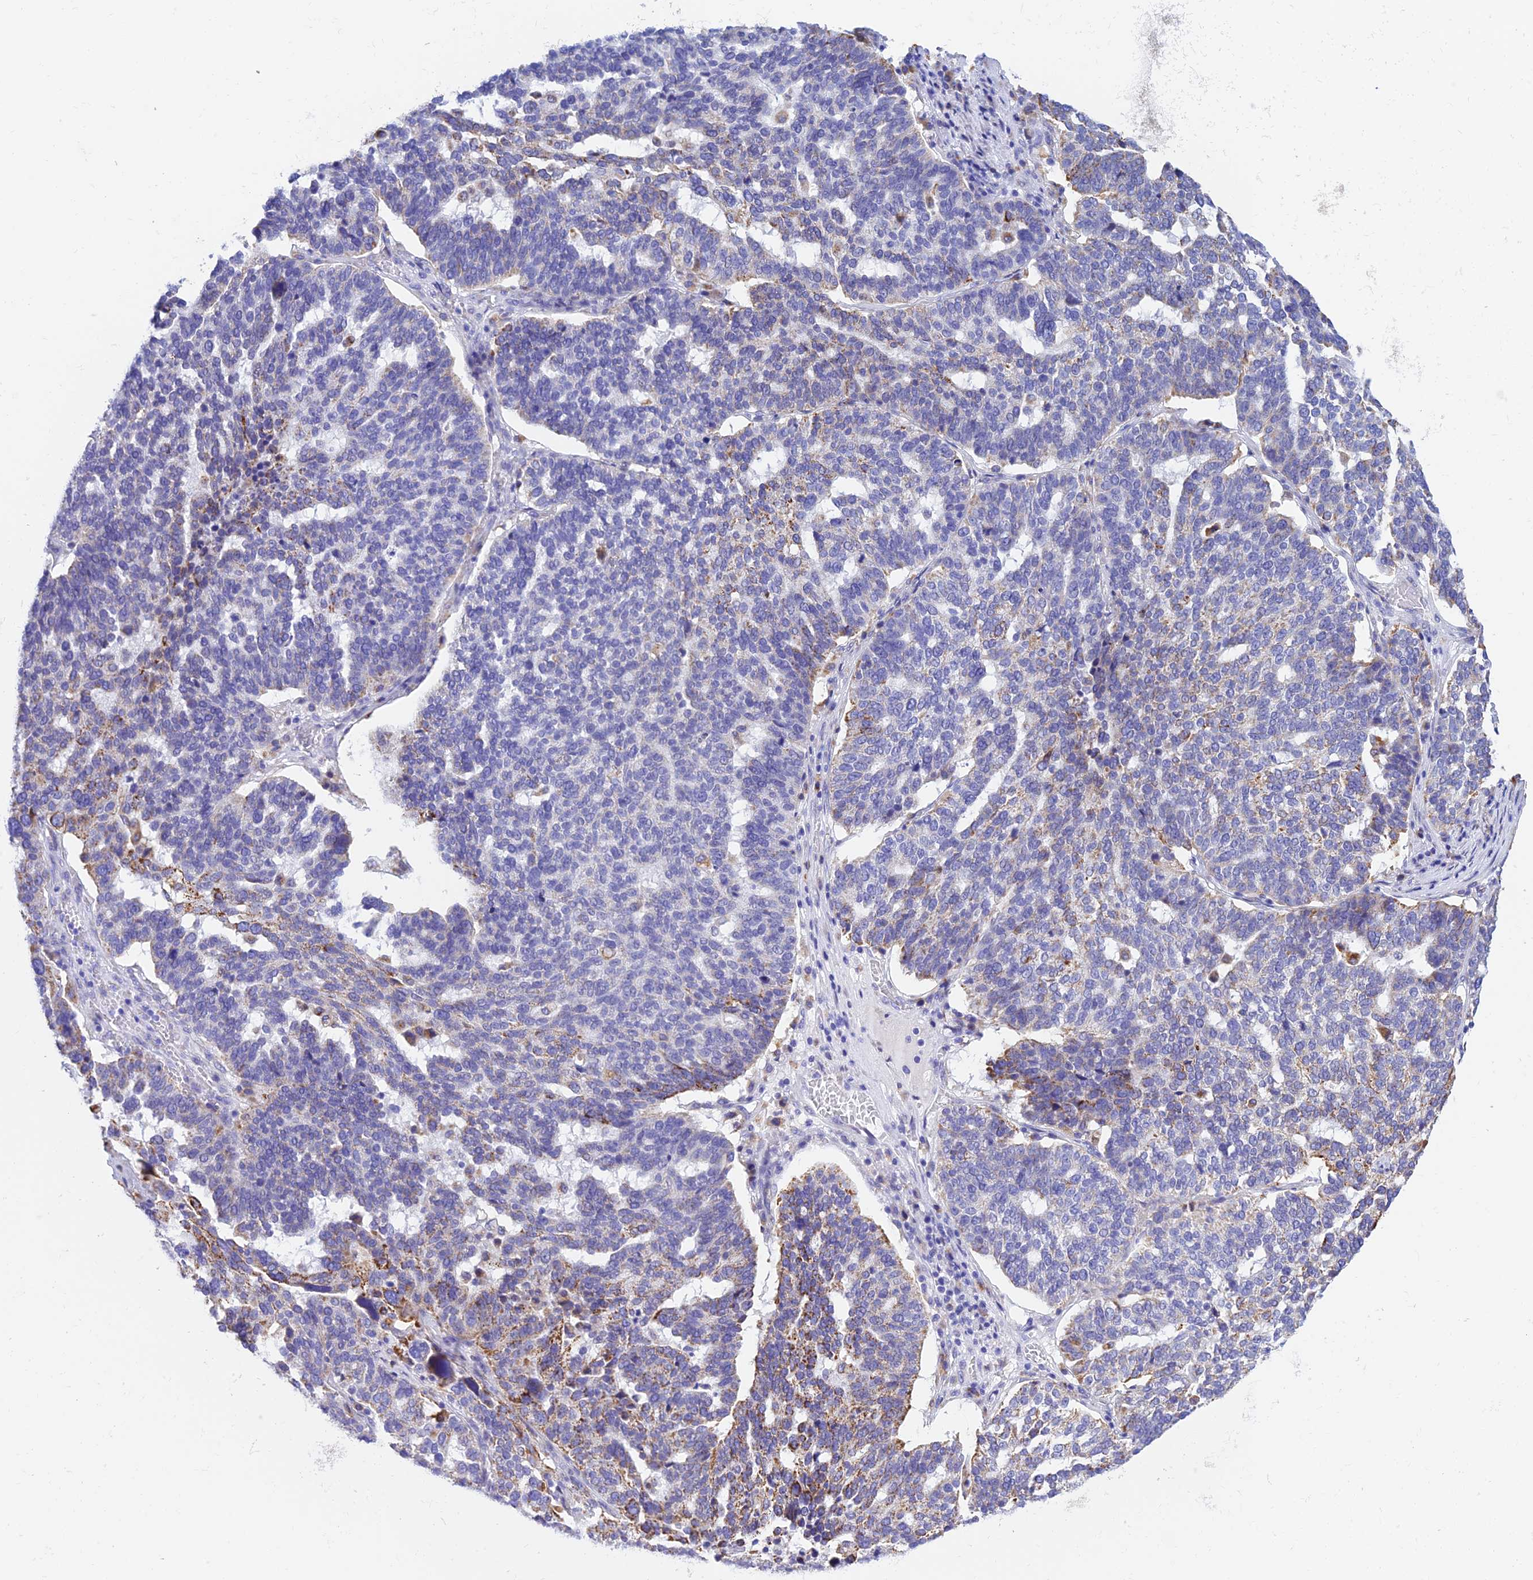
{"staining": {"intensity": "moderate", "quantity": "<25%", "location": "cytoplasmic/membranous"}, "tissue": "ovarian cancer", "cell_type": "Tumor cells", "image_type": "cancer", "snomed": [{"axis": "morphology", "description": "Cystadenocarcinoma, serous, NOS"}, {"axis": "topography", "description": "Ovary"}], "caption": "Ovarian cancer (serous cystadenocarcinoma) tissue exhibits moderate cytoplasmic/membranous positivity in about <25% of tumor cells, visualized by immunohistochemistry.", "gene": "VKORC1", "patient": {"sex": "female", "age": 59}}